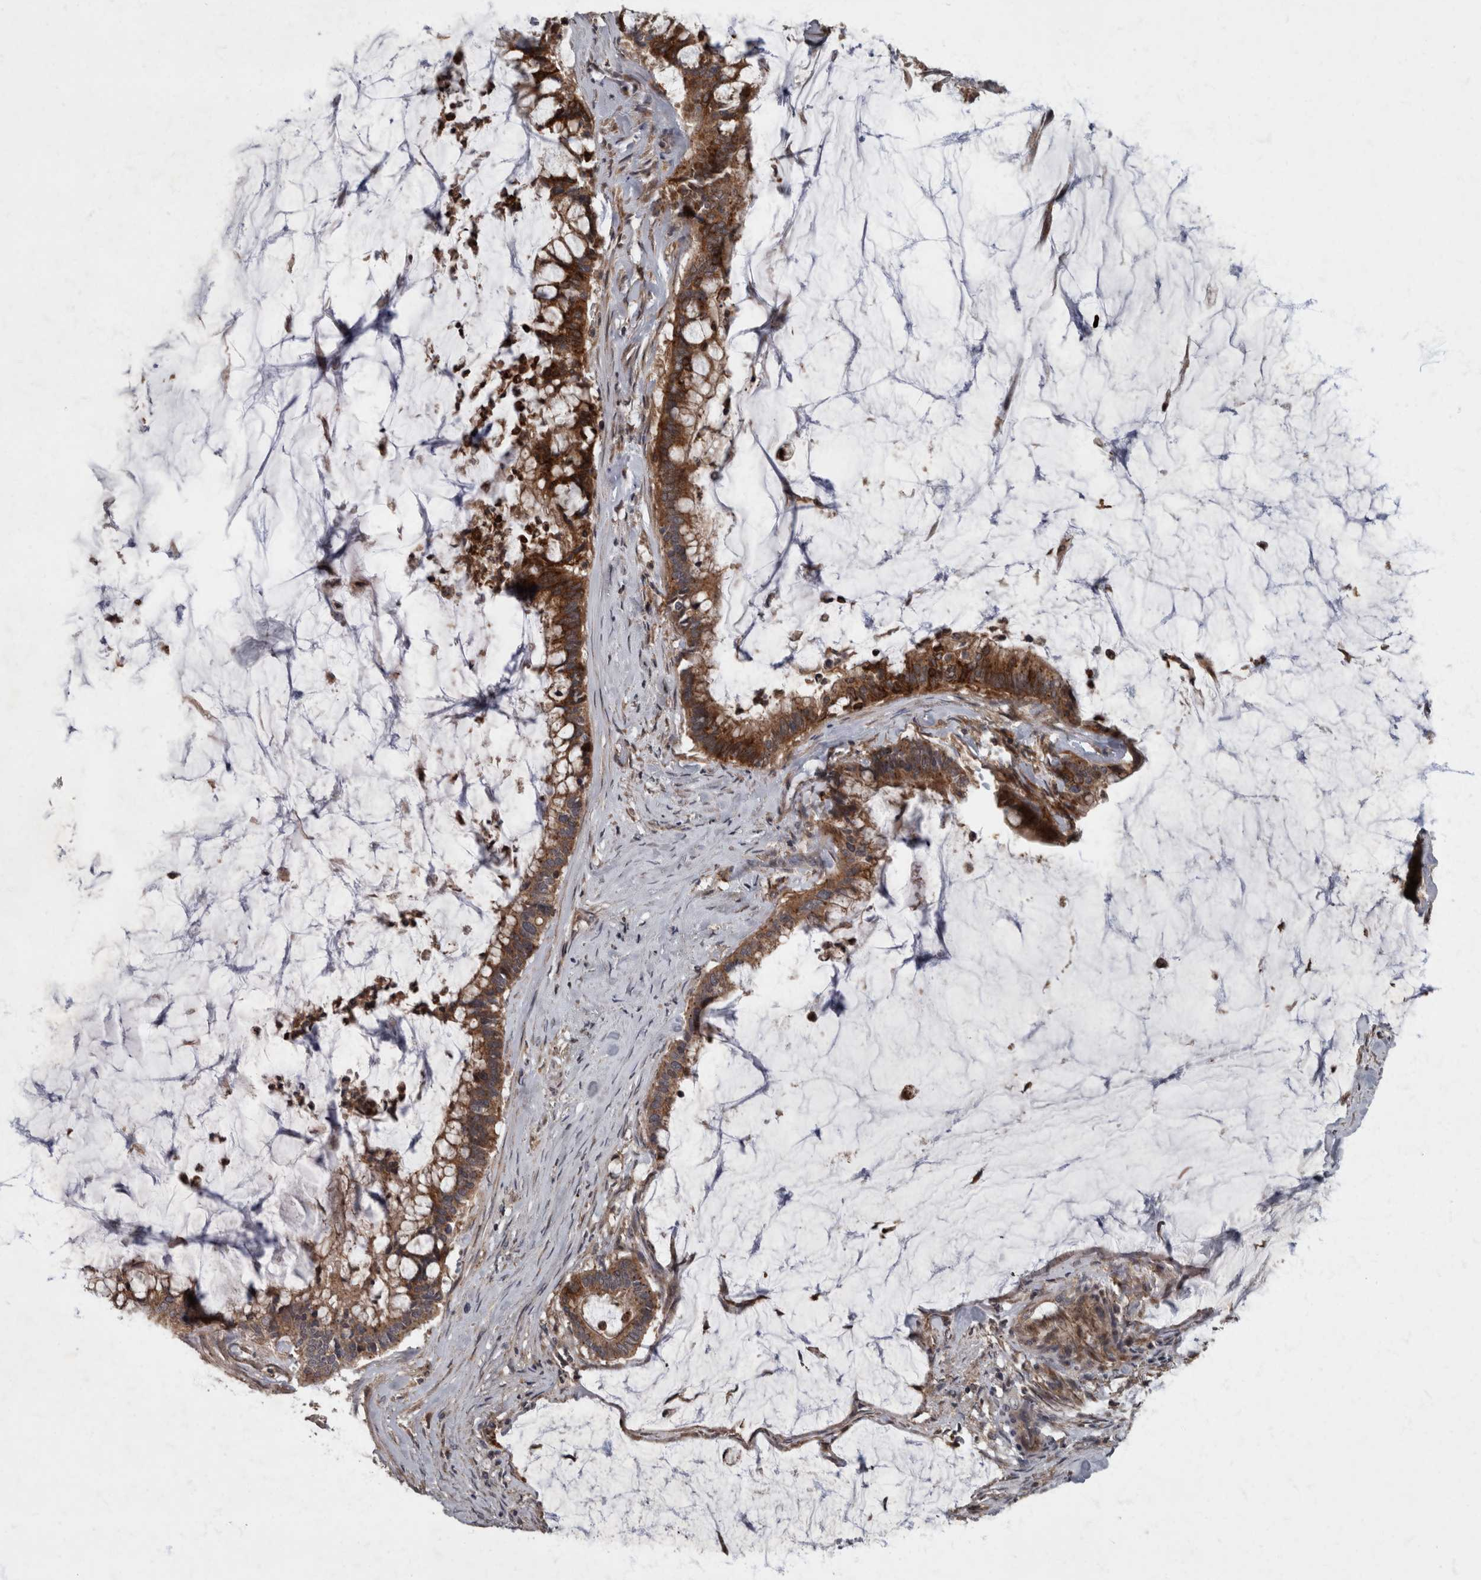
{"staining": {"intensity": "moderate", "quantity": ">75%", "location": "cytoplasmic/membranous"}, "tissue": "pancreatic cancer", "cell_type": "Tumor cells", "image_type": "cancer", "snomed": [{"axis": "morphology", "description": "Adenocarcinoma, NOS"}, {"axis": "topography", "description": "Pancreas"}], "caption": "There is medium levels of moderate cytoplasmic/membranous expression in tumor cells of pancreatic cancer (adenocarcinoma), as demonstrated by immunohistochemical staining (brown color).", "gene": "VEGFD", "patient": {"sex": "male", "age": 41}}